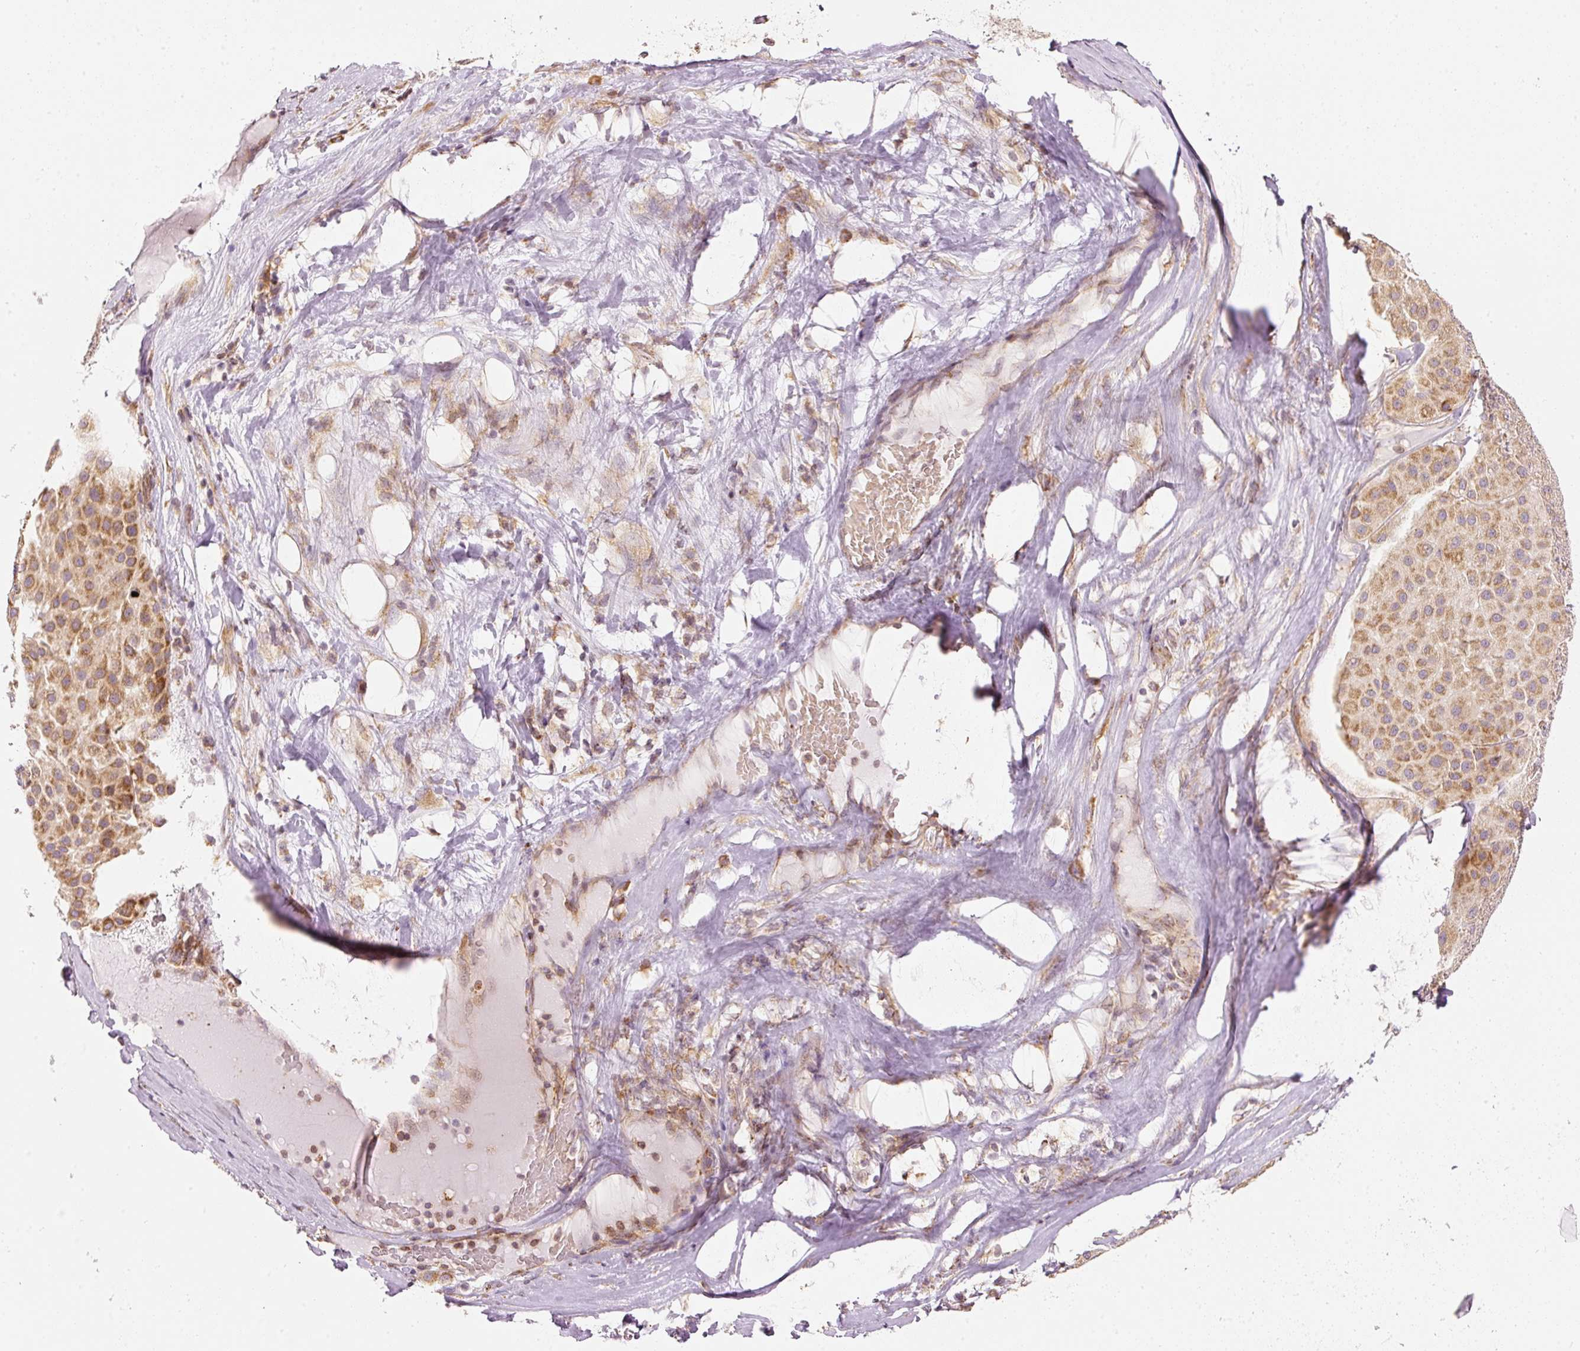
{"staining": {"intensity": "moderate", "quantity": ">75%", "location": "cytoplasmic/membranous"}, "tissue": "melanoma", "cell_type": "Tumor cells", "image_type": "cancer", "snomed": [{"axis": "morphology", "description": "Malignant melanoma, Metastatic site"}, {"axis": "topography", "description": "Smooth muscle"}], "caption": "Malignant melanoma (metastatic site) tissue demonstrates moderate cytoplasmic/membranous expression in about >75% of tumor cells", "gene": "SNAPC5", "patient": {"sex": "male", "age": 41}}